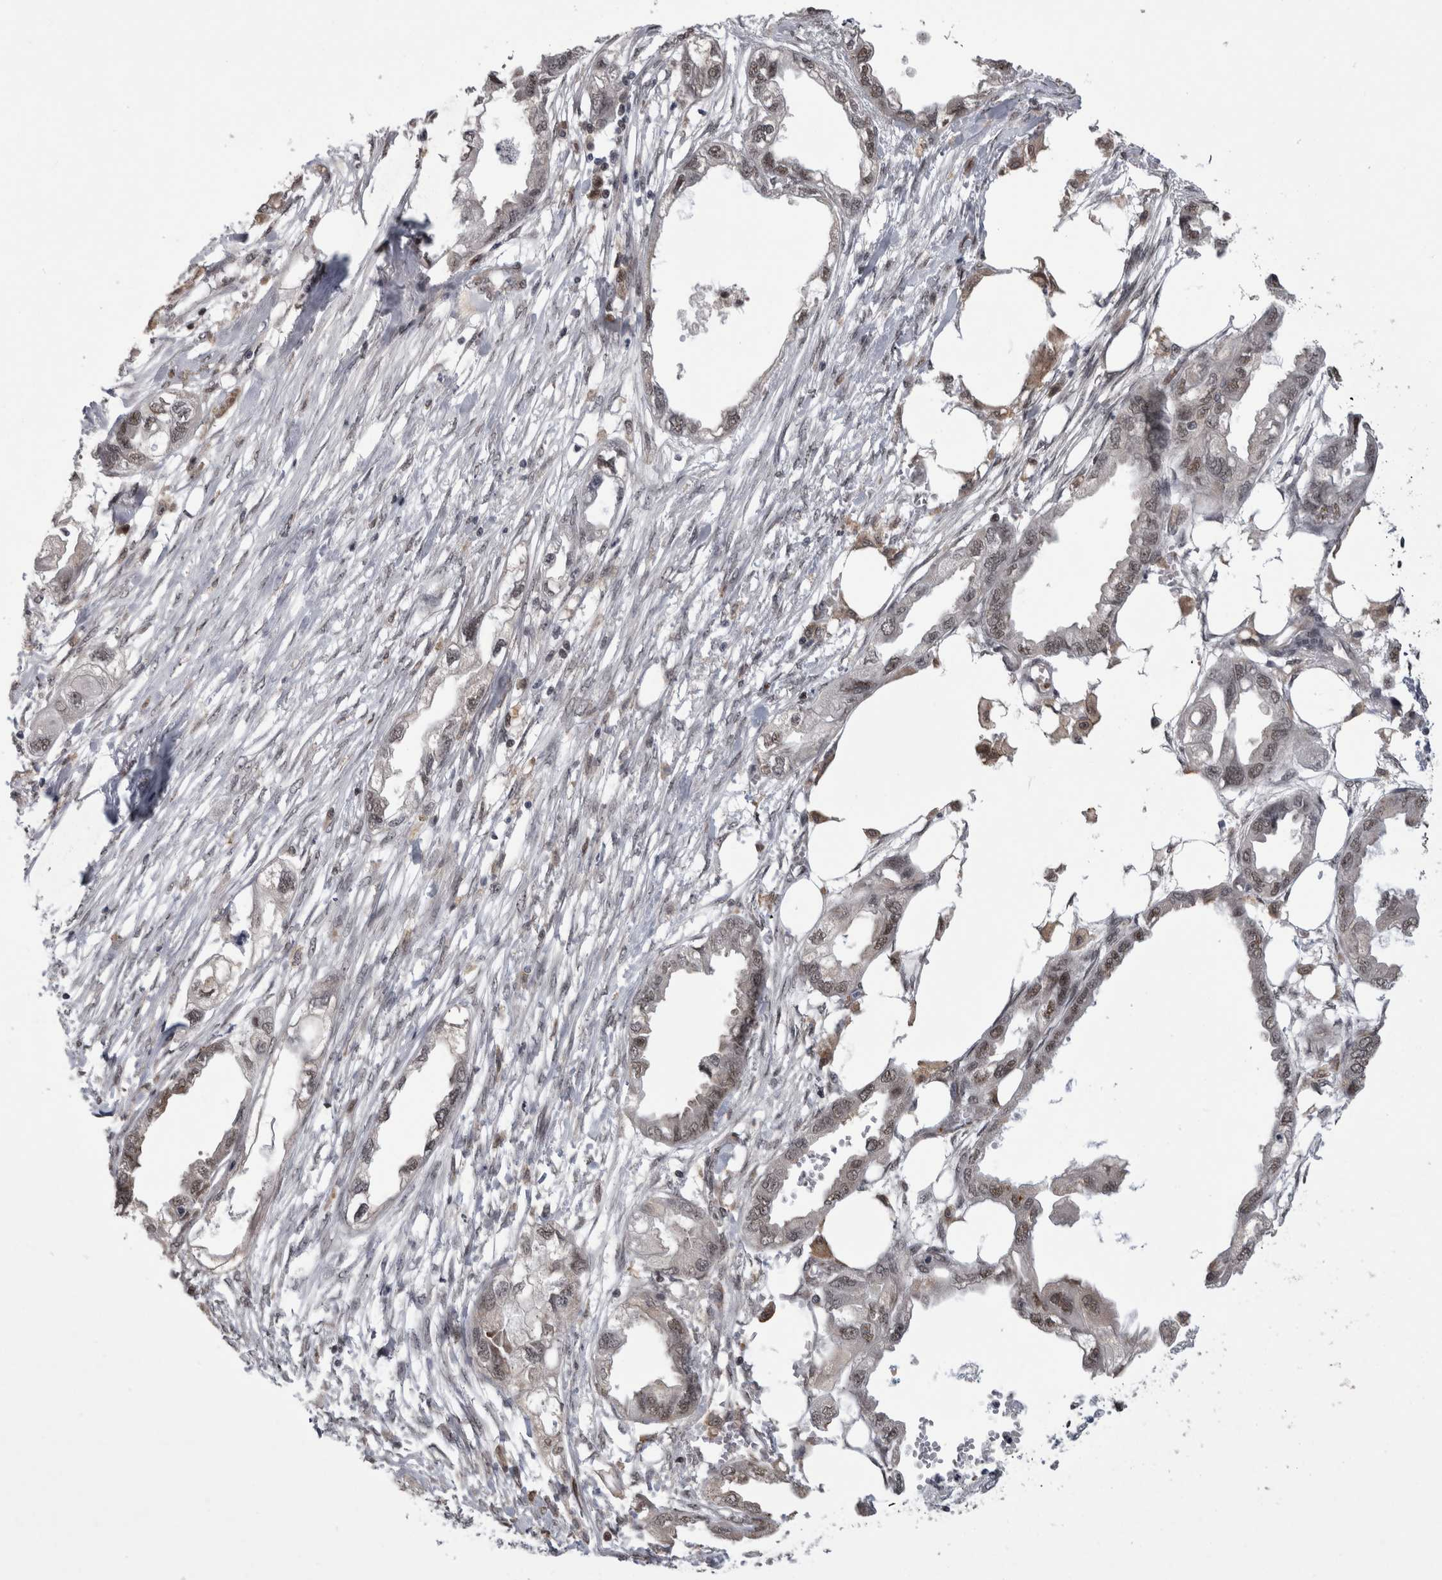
{"staining": {"intensity": "weak", "quantity": ">75%", "location": "nuclear"}, "tissue": "endometrial cancer", "cell_type": "Tumor cells", "image_type": "cancer", "snomed": [{"axis": "morphology", "description": "Adenocarcinoma, NOS"}, {"axis": "morphology", "description": "Adenocarcinoma, metastatic, NOS"}, {"axis": "topography", "description": "Adipose tissue"}, {"axis": "topography", "description": "Endometrium"}], "caption": "Brown immunohistochemical staining in metastatic adenocarcinoma (endometrial) exhibits weak nuclear expression in about >75% of tumor cells.", "gene": "IFI44", "patient": {"sex": "female", "age": 67}}